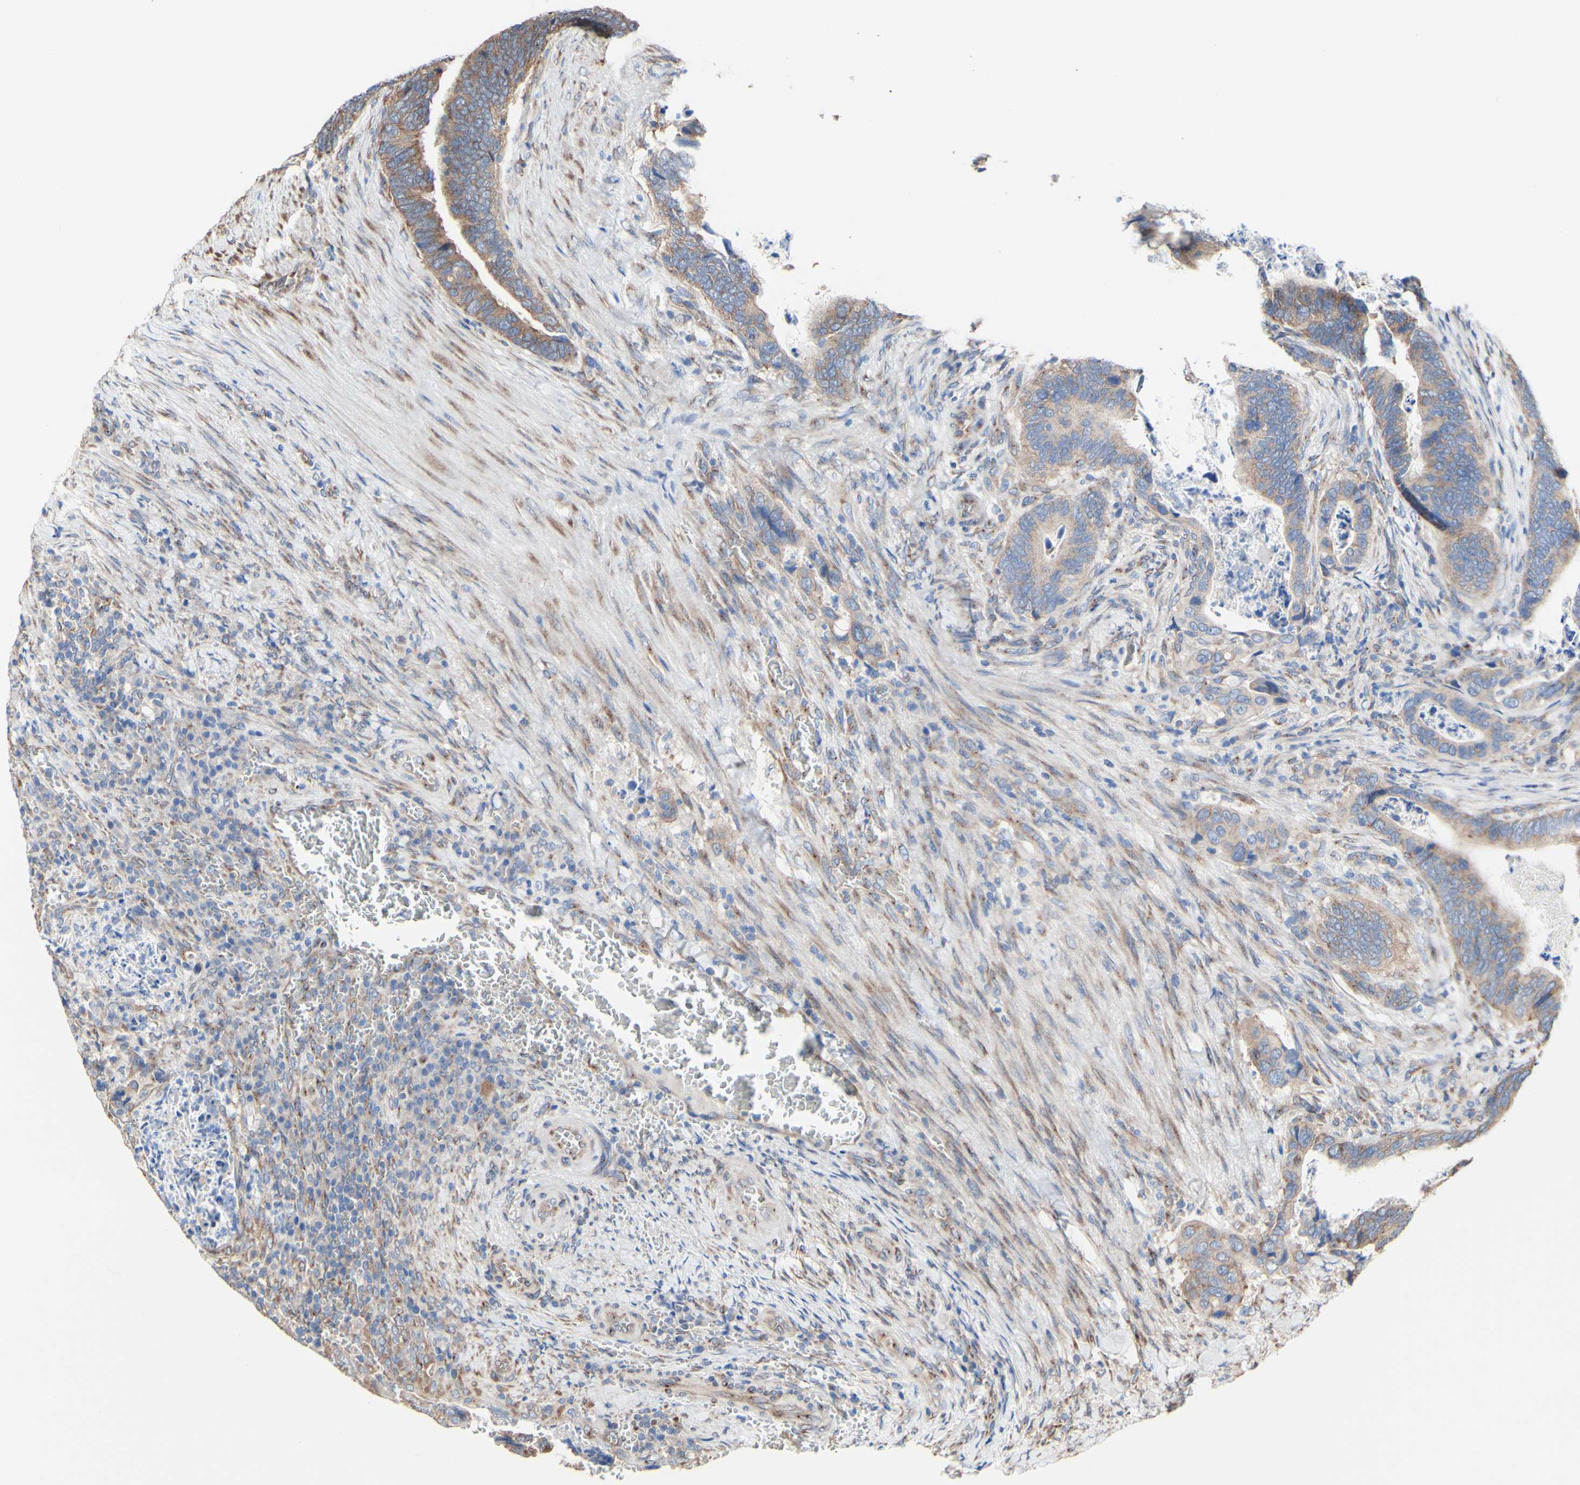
{"staining": {"intensity": "moderate", "quantity": ">75%", "location": "cytoplasmic/membranous"}, "tissue": "colorectal cancer", "cell_type": "Tumor cells", "image_type": "cancer", "snomed": [{"axis": "morphology", "description": "Adenocarcinoma, NOS"}, {"axis": "topography", "description": "Colon"}], "caption": "Immunohistochemical staining of human adenocarcinoma (colorectal) exhibits medium levels of moderate cytoplasmic/membranous staining in approximately >75% of tumor cells.", "gene": "LRIG3", "patient": {"sex": "male", "age": 72}}